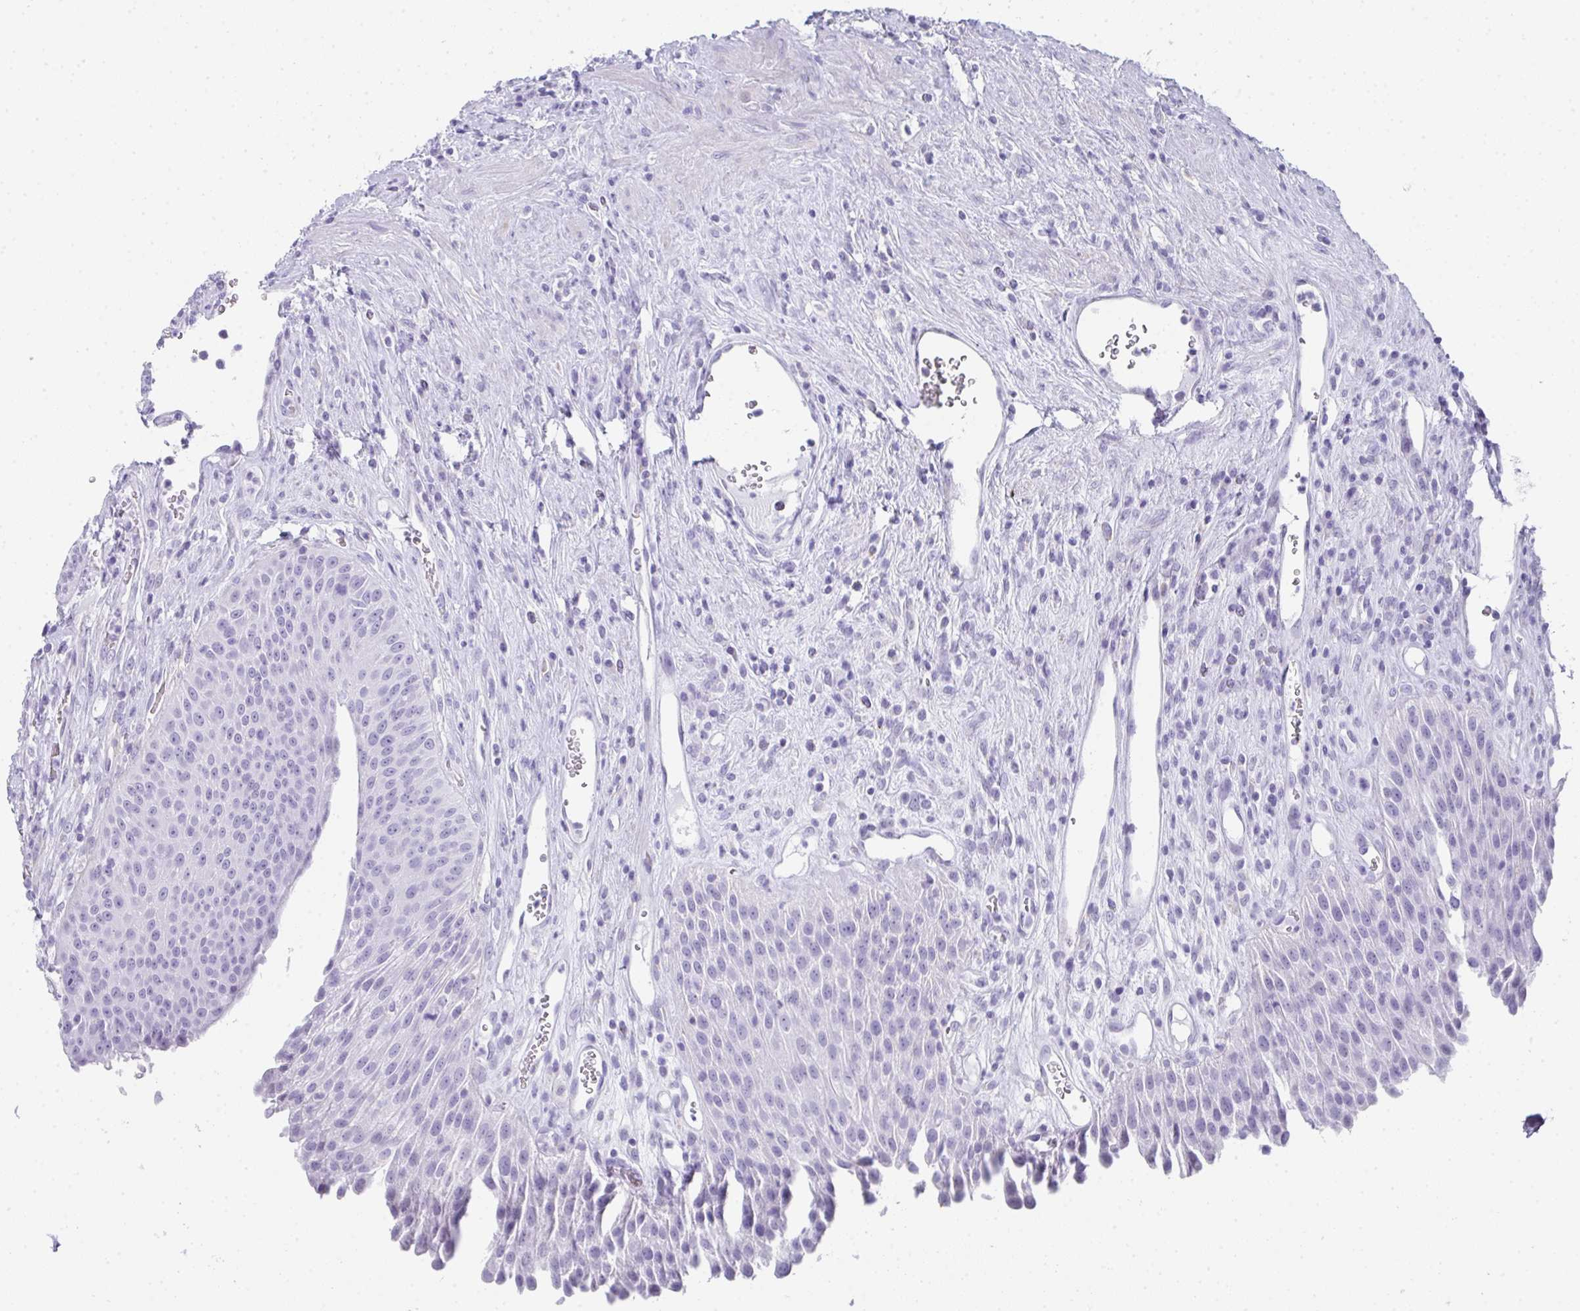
{"staining": {"intensity": "negative", "quantity": "none", "location": "none"}, "tissue": "urinary bladder", "cell_type": "Urothelial cells", "image_type": "normal", "snomed": [{"axis": "morphology", "description": "Normal tissue, NOS"}, {"axis": "topography", "description": "Urinary bladder"}], "caption": "A micrograph of human urinary bladder is negative for staining in urothelial cells. (DAB (3,3'-diaminobenzidine) immunohistochemistry (IHC) visualized using brightfield microscopy, high magnification).", "gene": "RLF", "patient": {"sex": "female", "age": 56}}